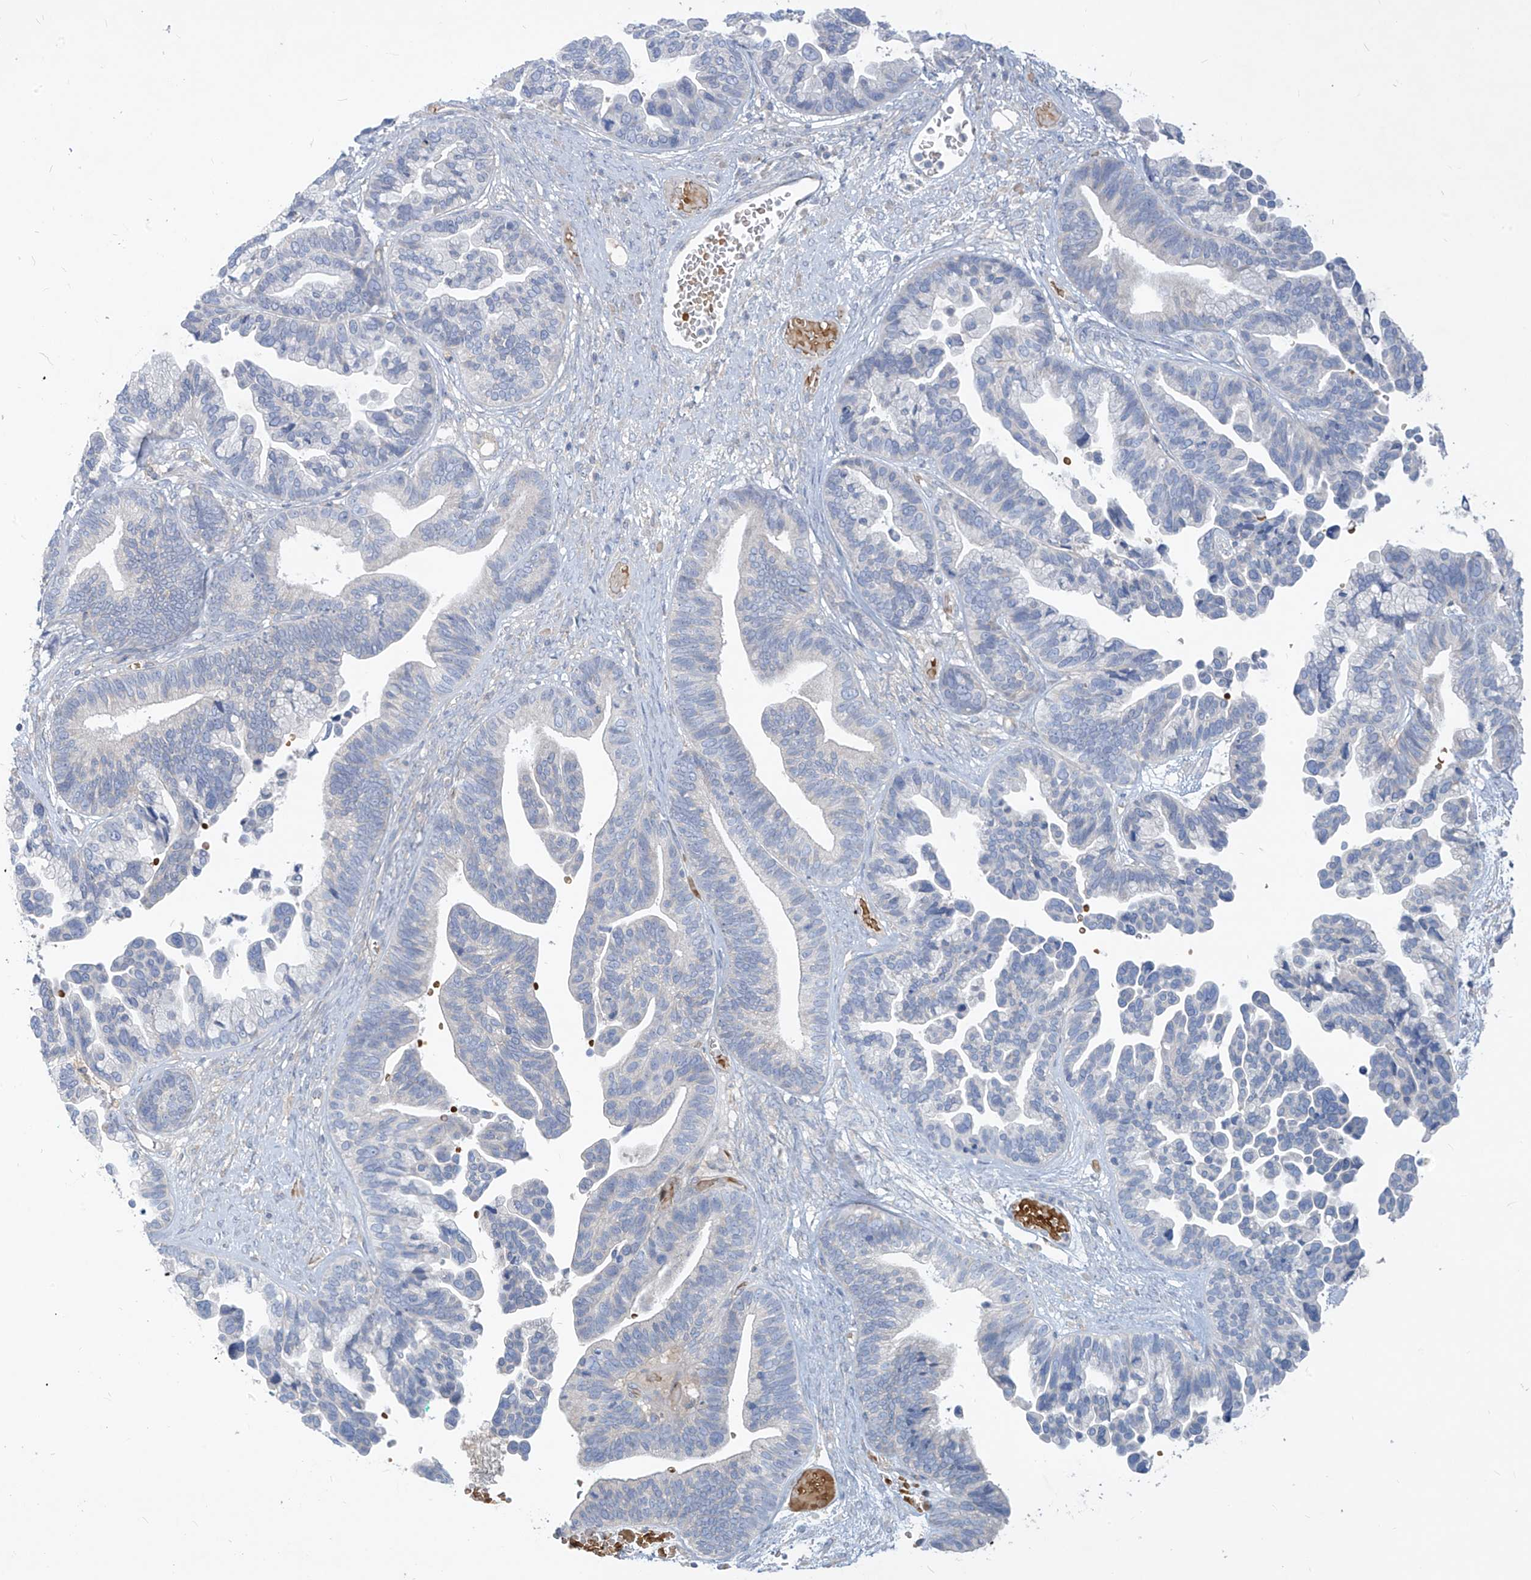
{"staining": {"intensity": "negative", "quantity": "none", "location": "none"}, "tissue": "ovarian cancer", "cell_type": "Tumor cells", "image_type": "cancer", "snomed": [{"axis": "morphology", "description": "Cystadenocarcinoma, serous, NOS"}, {"axis": "topography", "description": "Ovary"}], "caption": "This is a image of IHC staining of ovarian cancer (serous cystadenocarcinoma), which shows no positivity in tumor cells.", "gene": "DGKQ", "patient": {"sex": "female", "age": 56}}